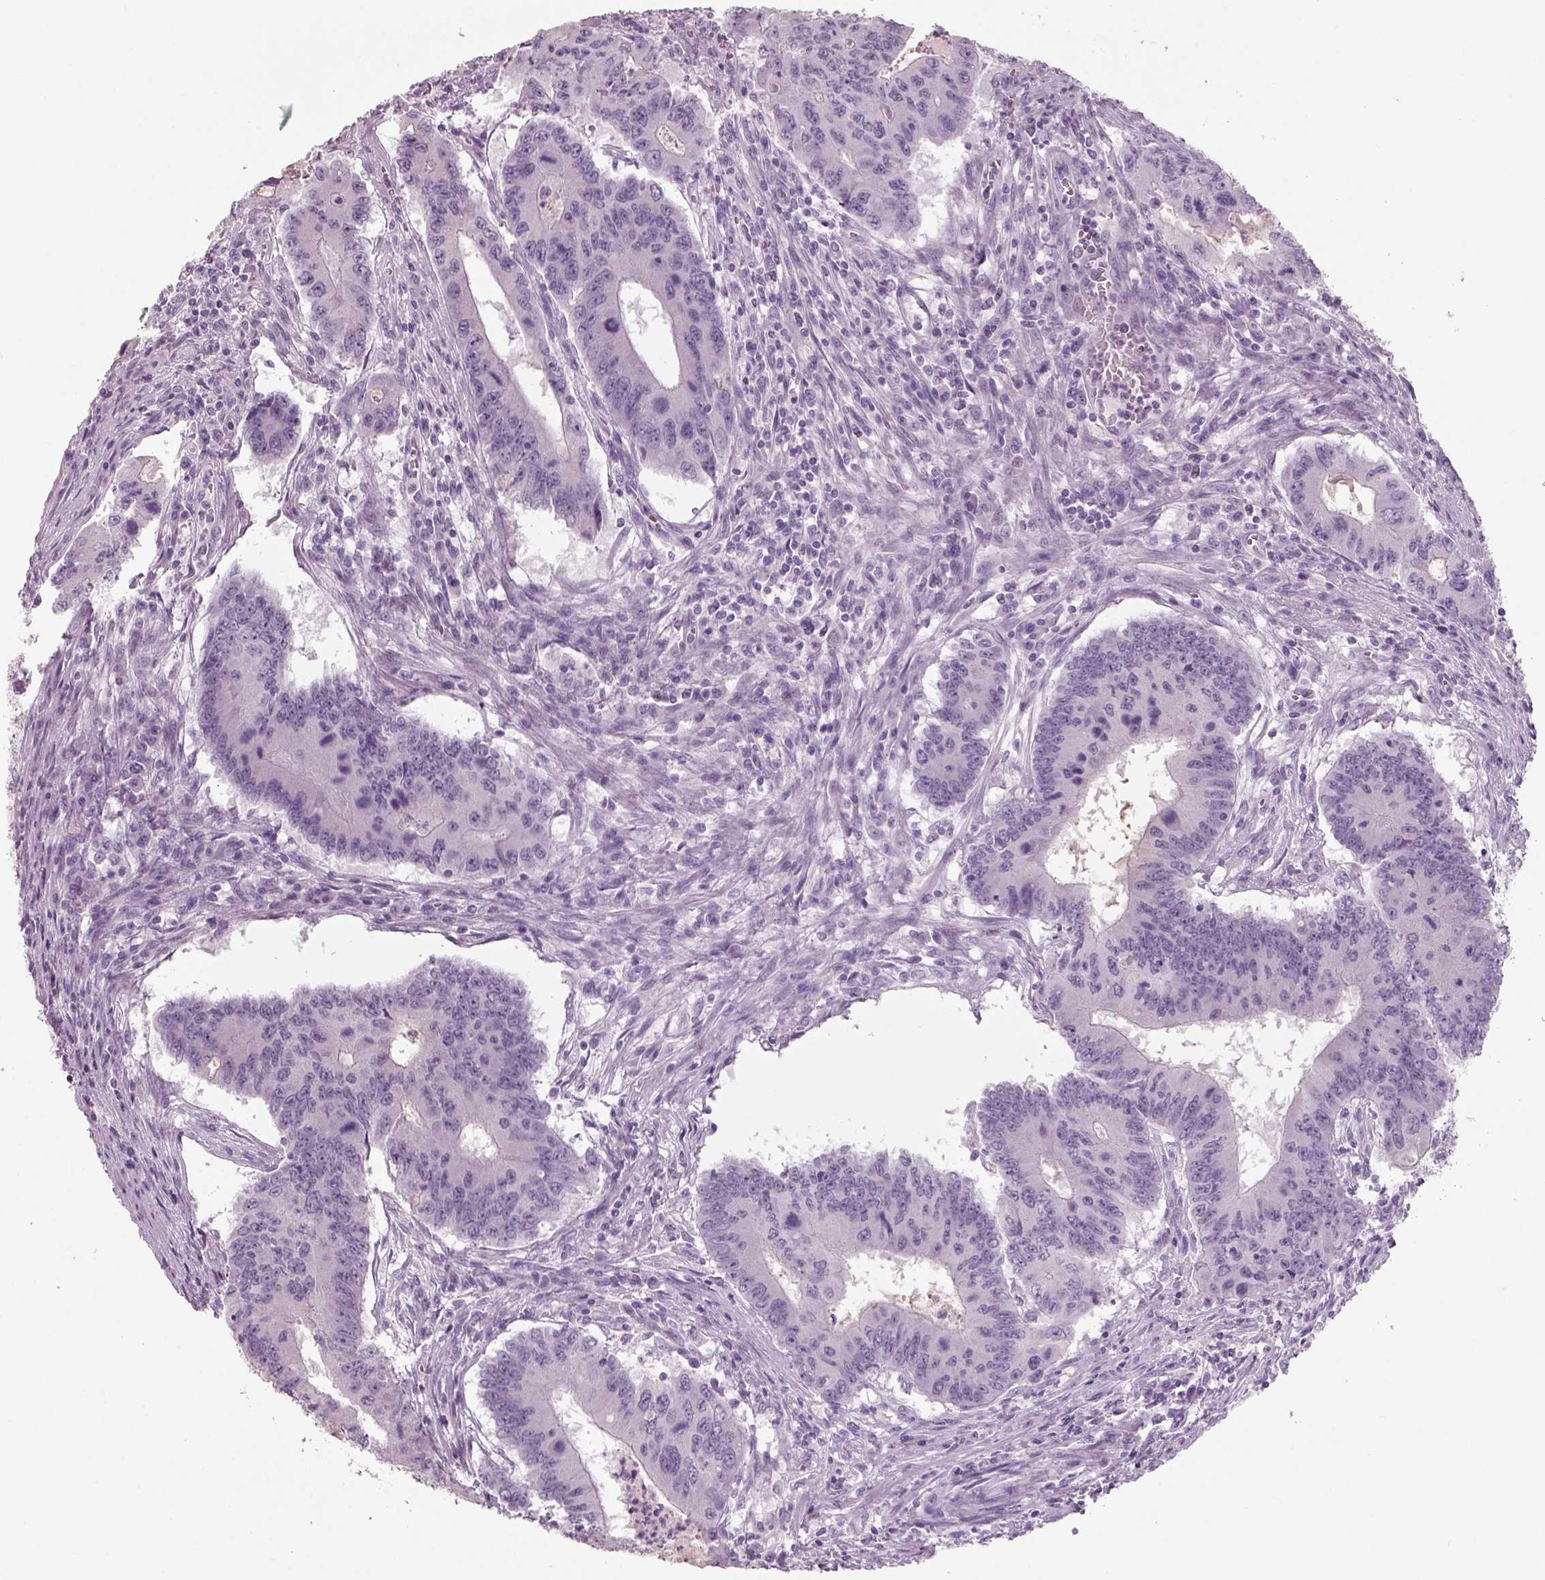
{"staining": {"intensity": "negative", "quantity": "none", "location": "none"}, "tissue": "colorectal cancer", "cell_type": "Tumor cells", "image_type": "cancer", "snomed": [{"axis": "morphology", "description": "Adenocarcinoma, NOS"}, {"axis": "topography", "description": "Colon"}], "caption": "This photomicrograph is of colorectal cancer stained with immunohistochemistry to label a protein in brown with the nuclei are counter-stained blue. There is no positivity in tumor cells.", "gene": "SLC6A2", "patient": {"sex": "male", "age": 53}}